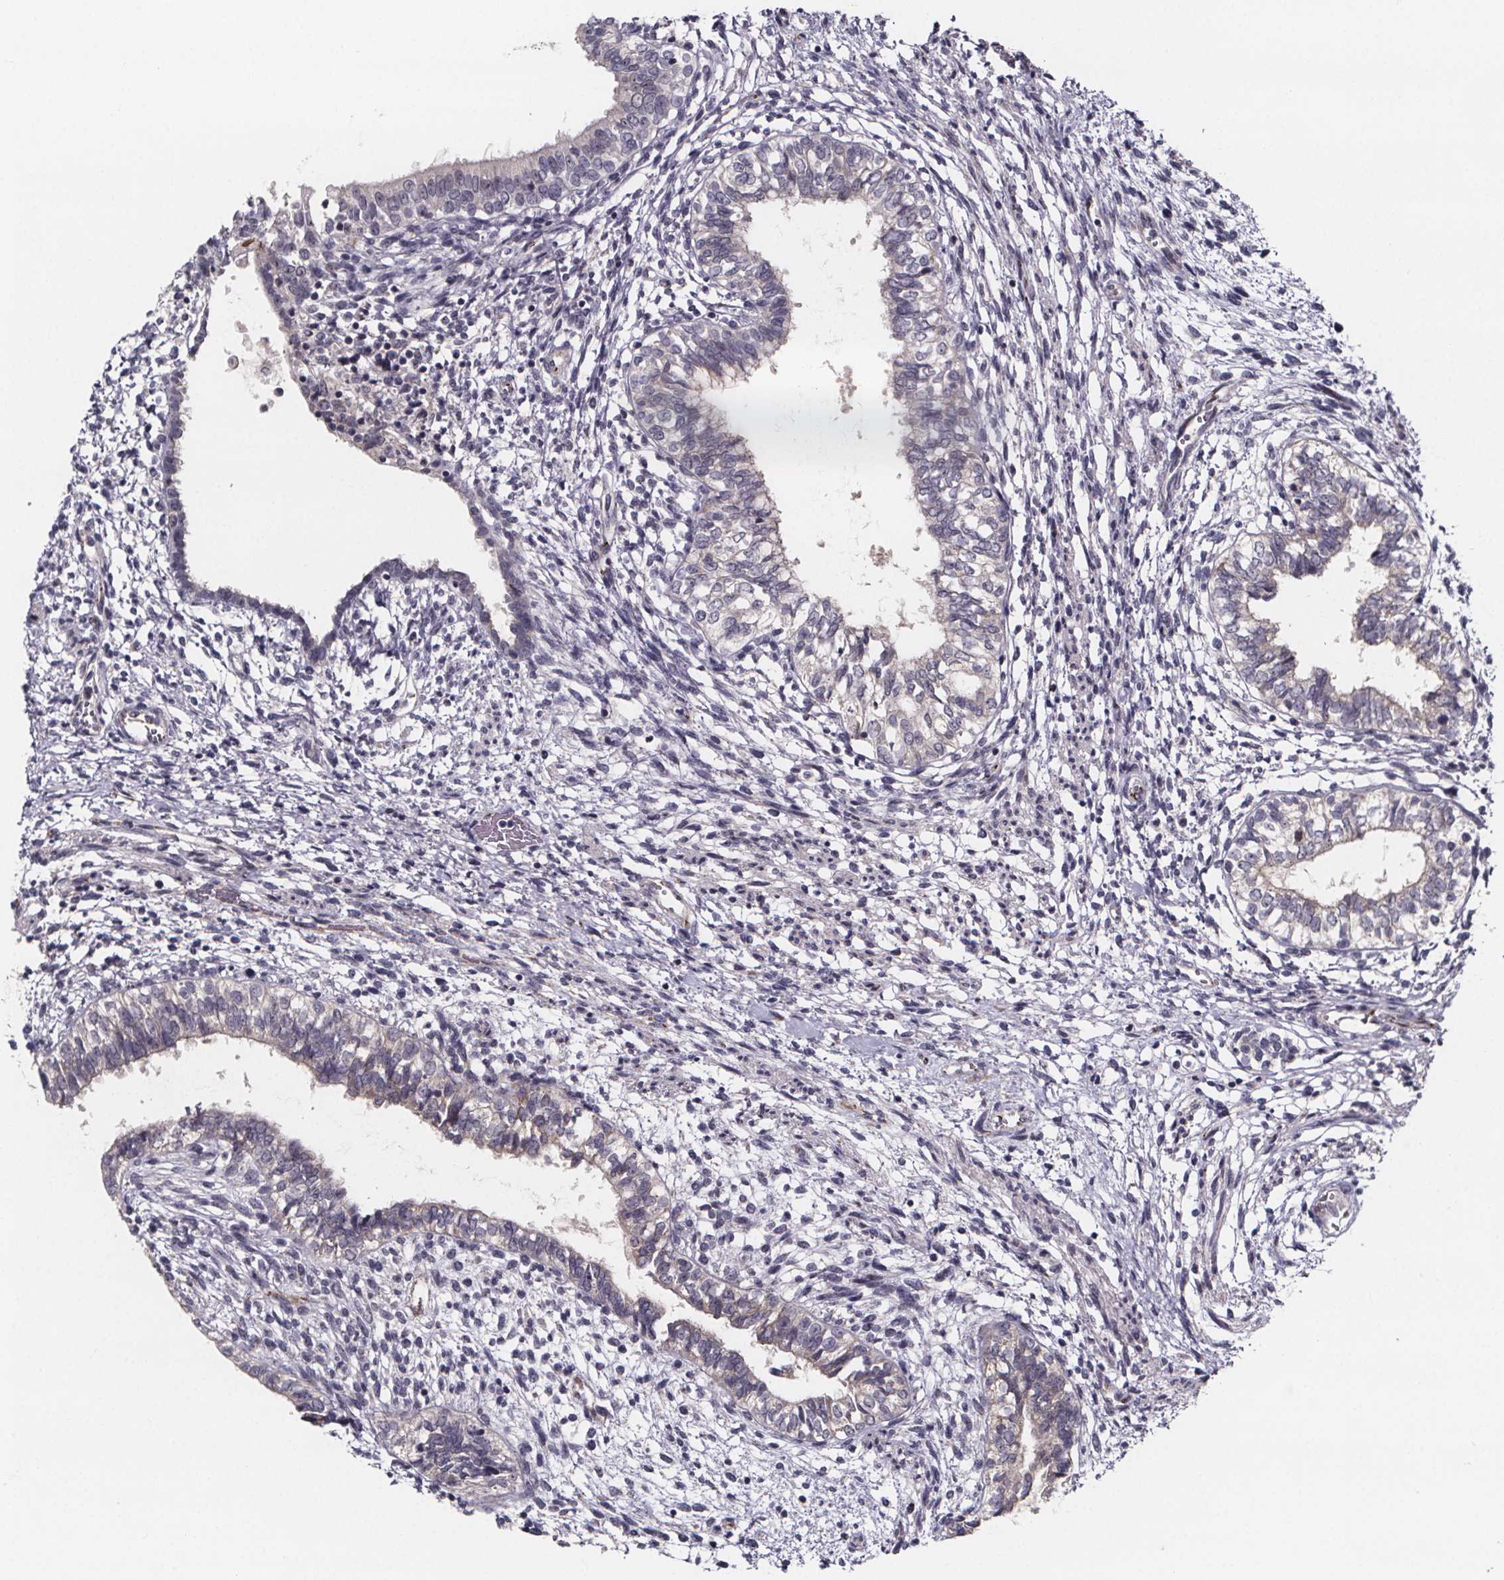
{"staining": {"intensity": "negative", "quantity": "none", "location": "none"}, "tissue": "testis cancer", "cell_type": "Tumor cells", "image_type": "cancer", "snomed": [{"axis": "morphology", "description": "Carcinoma, Embryonal, NOS"}, {"axis": "topography", "description": "Testis"}], "caption": "Histopathology image shows no protein expression in tumor cells of testis cancer tissue.", "gene": "NDST1", "patient": {"sex": "male", "age": 37}}